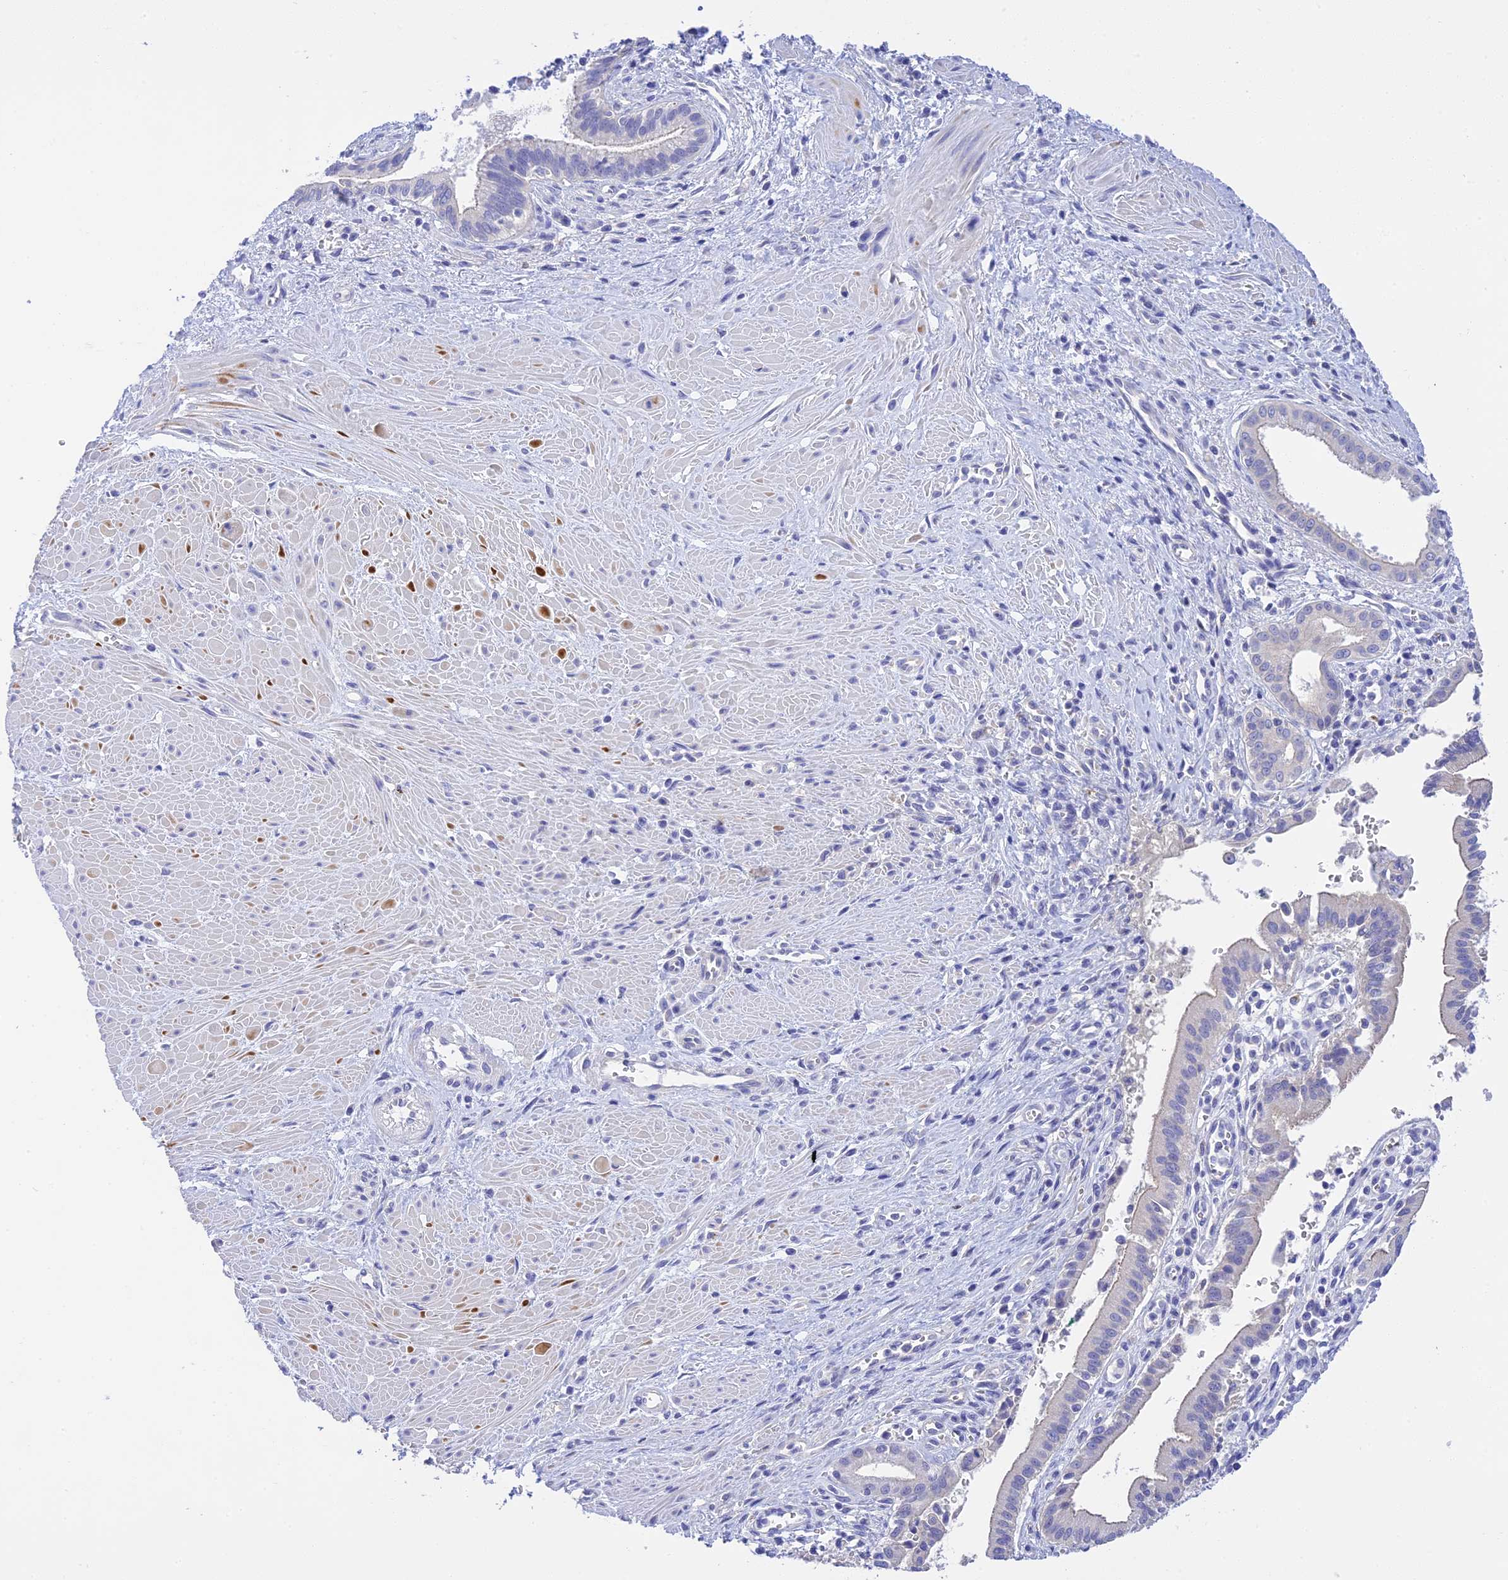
{"staining": {"intensity": "negative", "quantity": "none", "location": "none"}, "tissue": "pancreatic cancer", "cell_type": "Tumor cells", "image_type": "cancer", "snomed": [{"axis": "morphology", "description": "Adenocarcinoma, NOS"}, {"axis": "topography", "description": "Pancreas"}], "caption": "IHC of adenocarcinoma (pancreatic) demonstrates no positivity in tumor cells.", "gene": "MS4A5", "patient": {"sex": "male", "age": 78}}